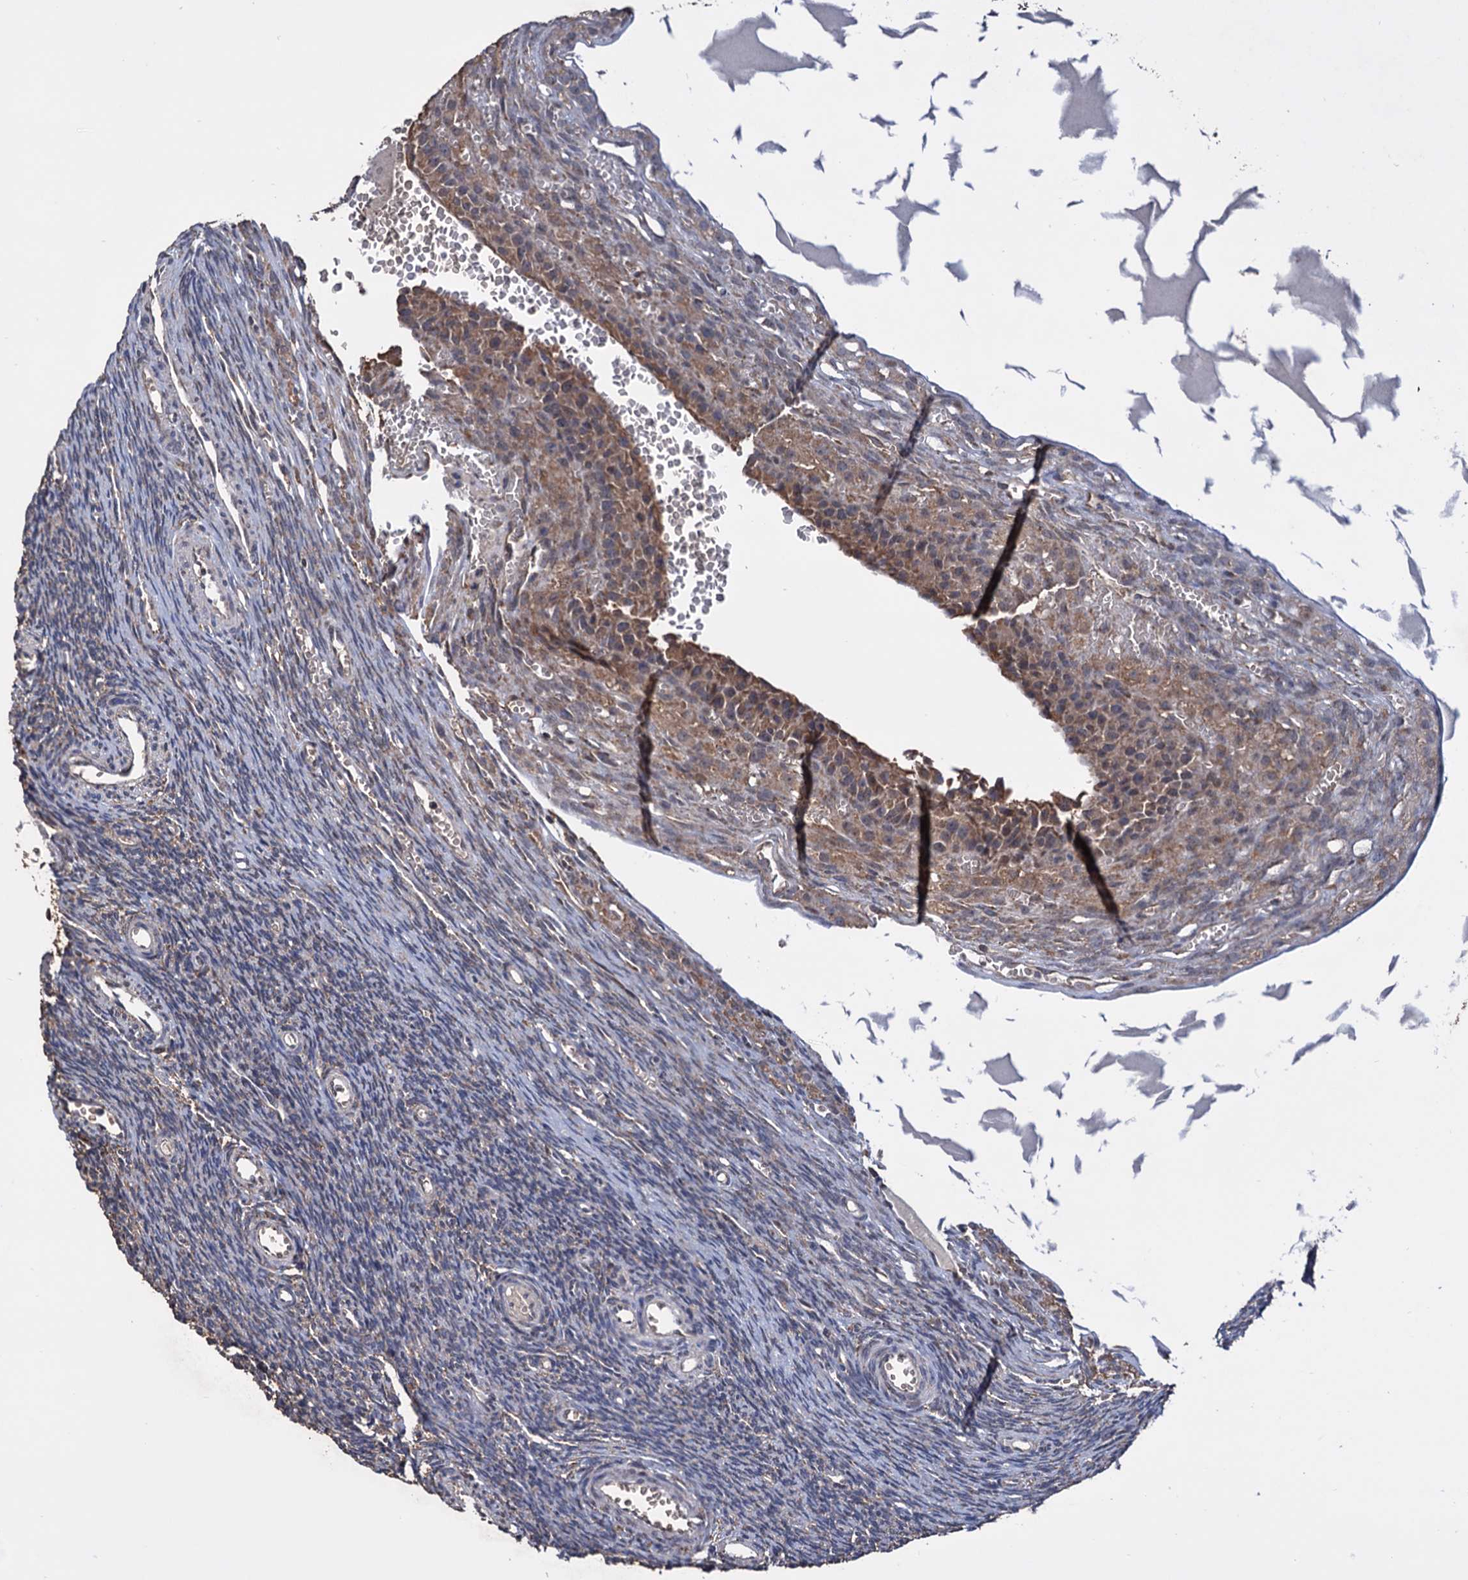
{"staining": {"intensity": "moderate", "quantity": ">75%", "location": "cytoplasmic/membranous"}, "tissue": "ovary", "cell_type": "Follicle cells", "image_type": "normal", "snomed": [{"axis": "morphology", "description": "Normal tissue, NOS"}, {"axis": "topography", "description": "Ovary"}], "caption": "This micrograph reveals immunohistochemistry (IHC) staining of unremarkable human ovary, with medium moderate cytoplasmic/membranous staining in about >75% of follicle cells.", "gene": "TBC1D12", "patient": {"sex": "female", "age": 39}}